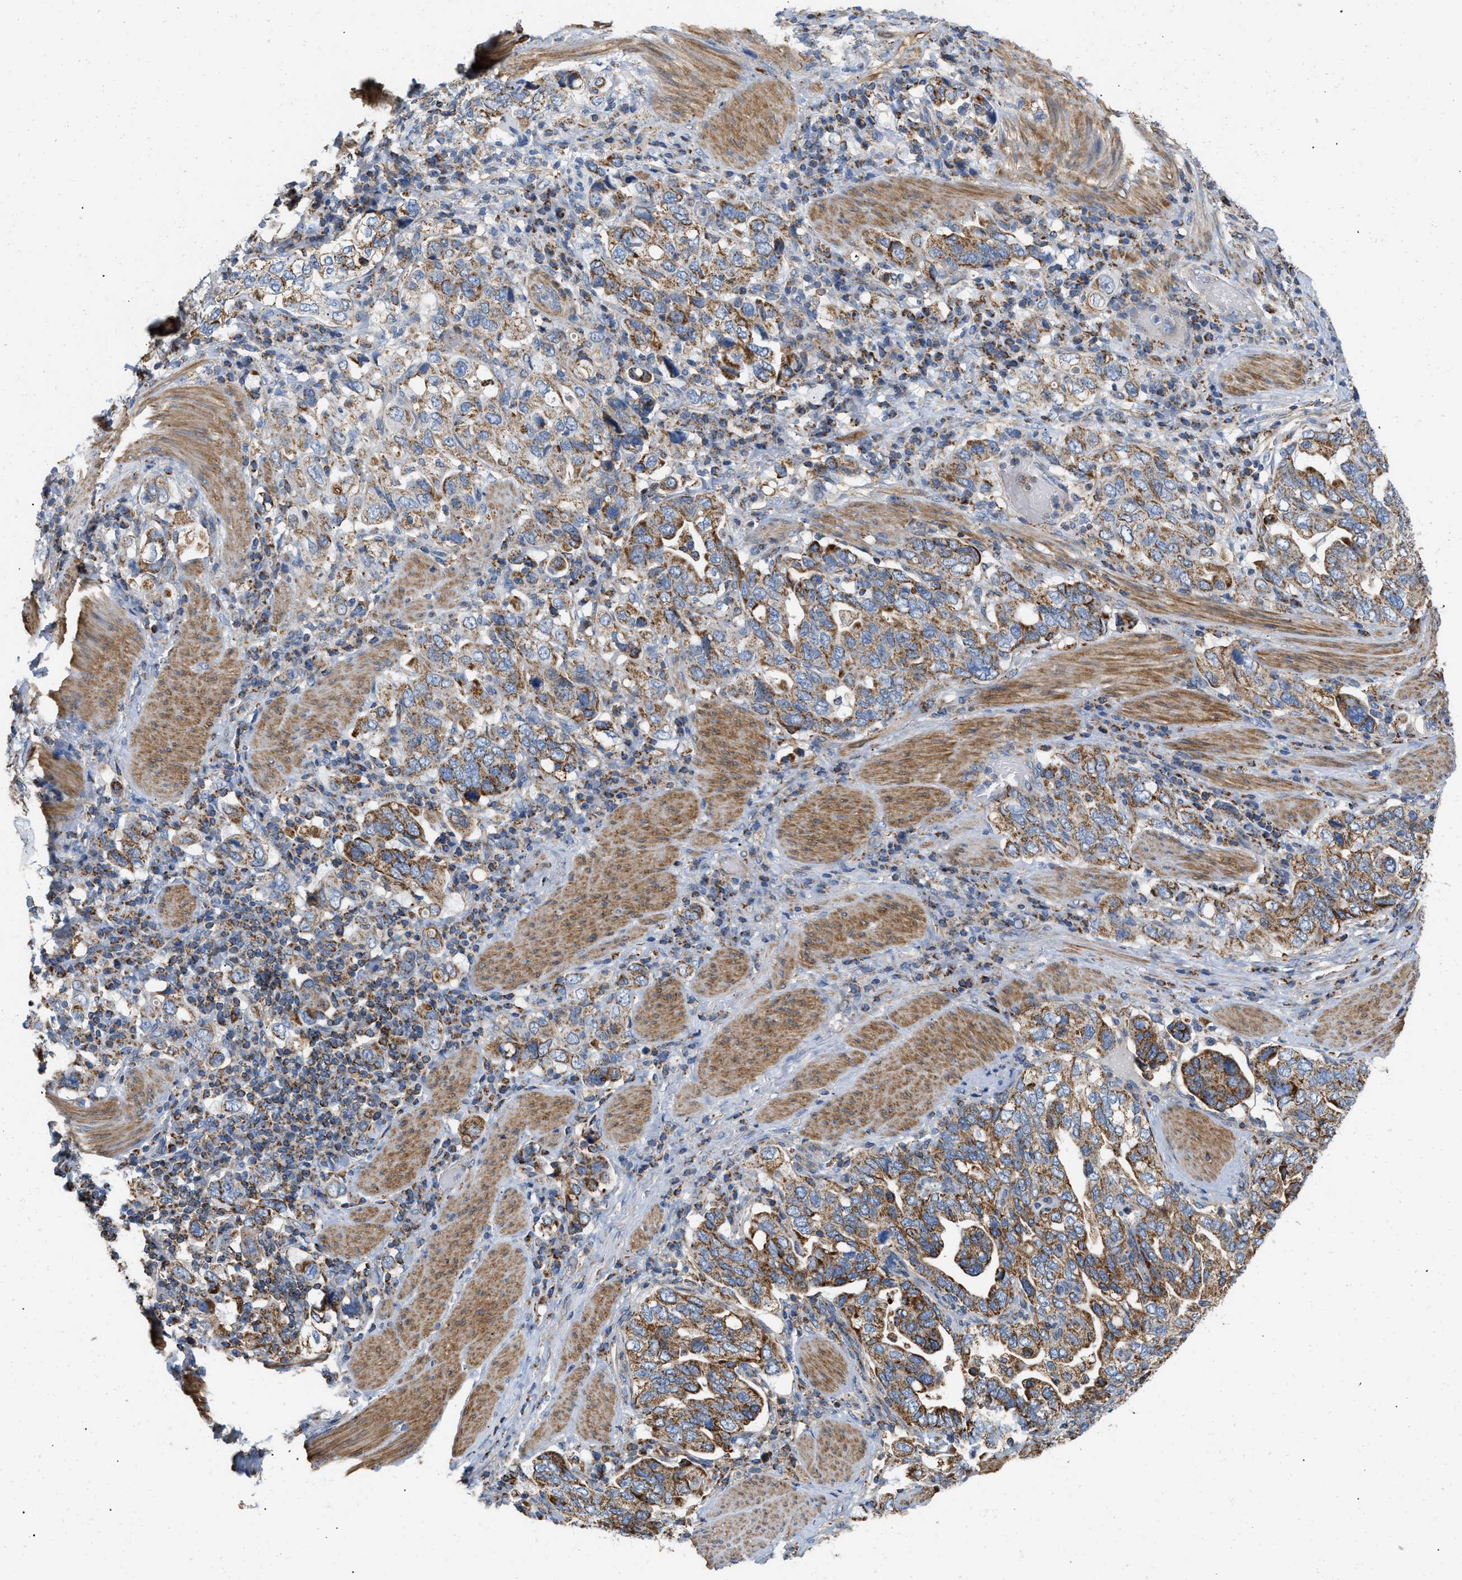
{"staining": {"intensity": "moderate", "quantity": ">75%", "location": "cytoplasmic/membranous"}, "tissue": "stomach cancer", "cell_type": "Tumor cells", "image_type": "cancer", "snomed": [{"axis": "morphology", "description": "Adenocarcinoma, NOS"}, {"axis": "topography", "description": "Stomach, upper"}], "caption": "Immunohistochemistry image of neoplastic tissue: human stomach cancer (adenocarcinoma) stained using IHC reveals medium levels of moderate protein expression localized specifically in the cytoplasmic/membranous of tumor cells, appearing as a cytoplasmic/membranous brown color.", "gene": "GRB10", "patient": {"sex": "male", "age": 62}}